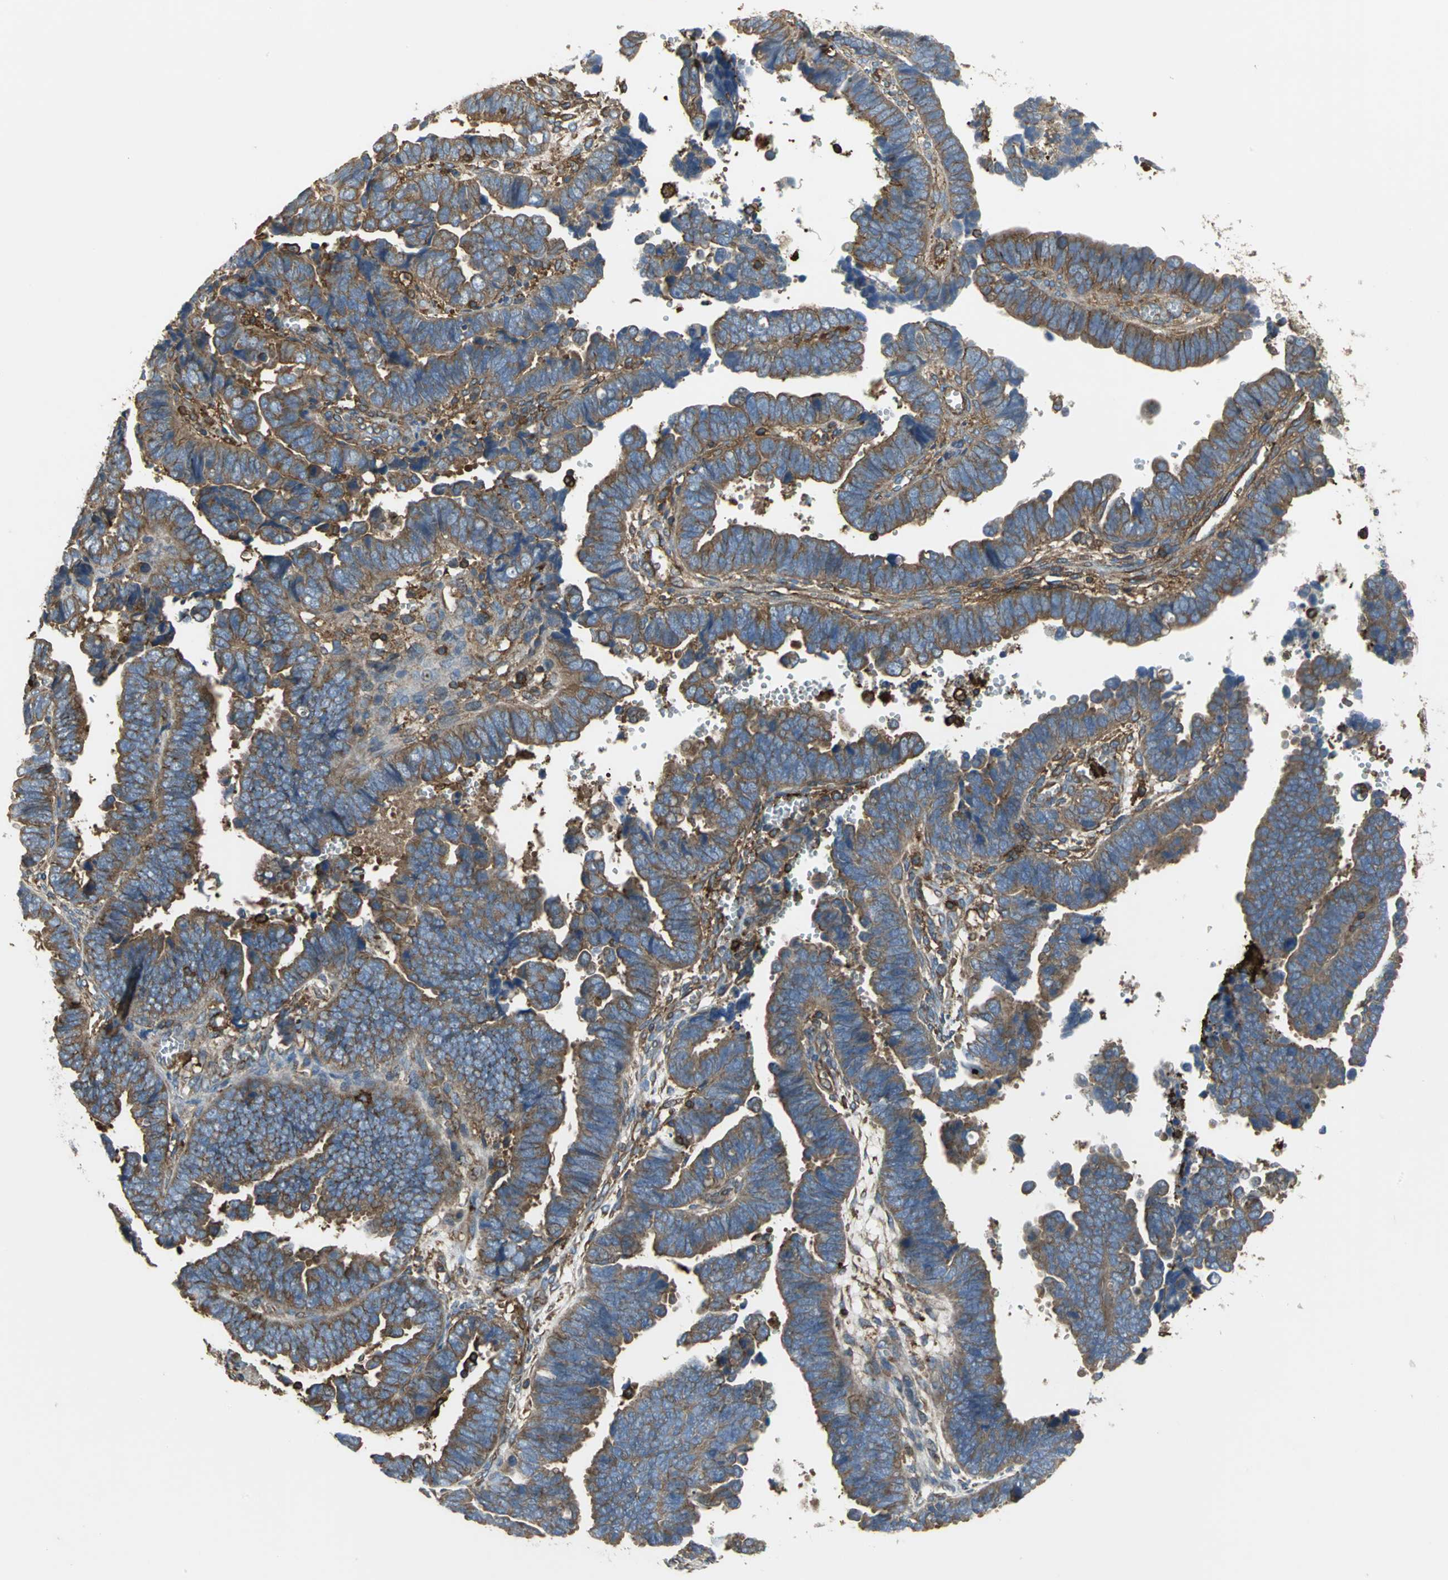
{"staining": {"intensity": "moderate", "quantity": ">75%", "location": "cytoplasmic/membranous"}, "tissue": "endometrial cancer", "cell_type": "Tumor cells", "image_type": "cancer", "snomed": [{"axis": "morphology", "description": "Adenocarcinoma, NOS"}, {"axis": "topography", "description": "Endometrium"}], "caption": "Immunohistochemistry (IHC) (DAB (3,3'-diaminobenzidine)) staining of endometrial adenocarcinoma displays moderate cytoplasmic/membranous protein positivity in about >75% of tumor cells.", "gene": "TLN1", "patient": {"sex": "female", "age": 75}}